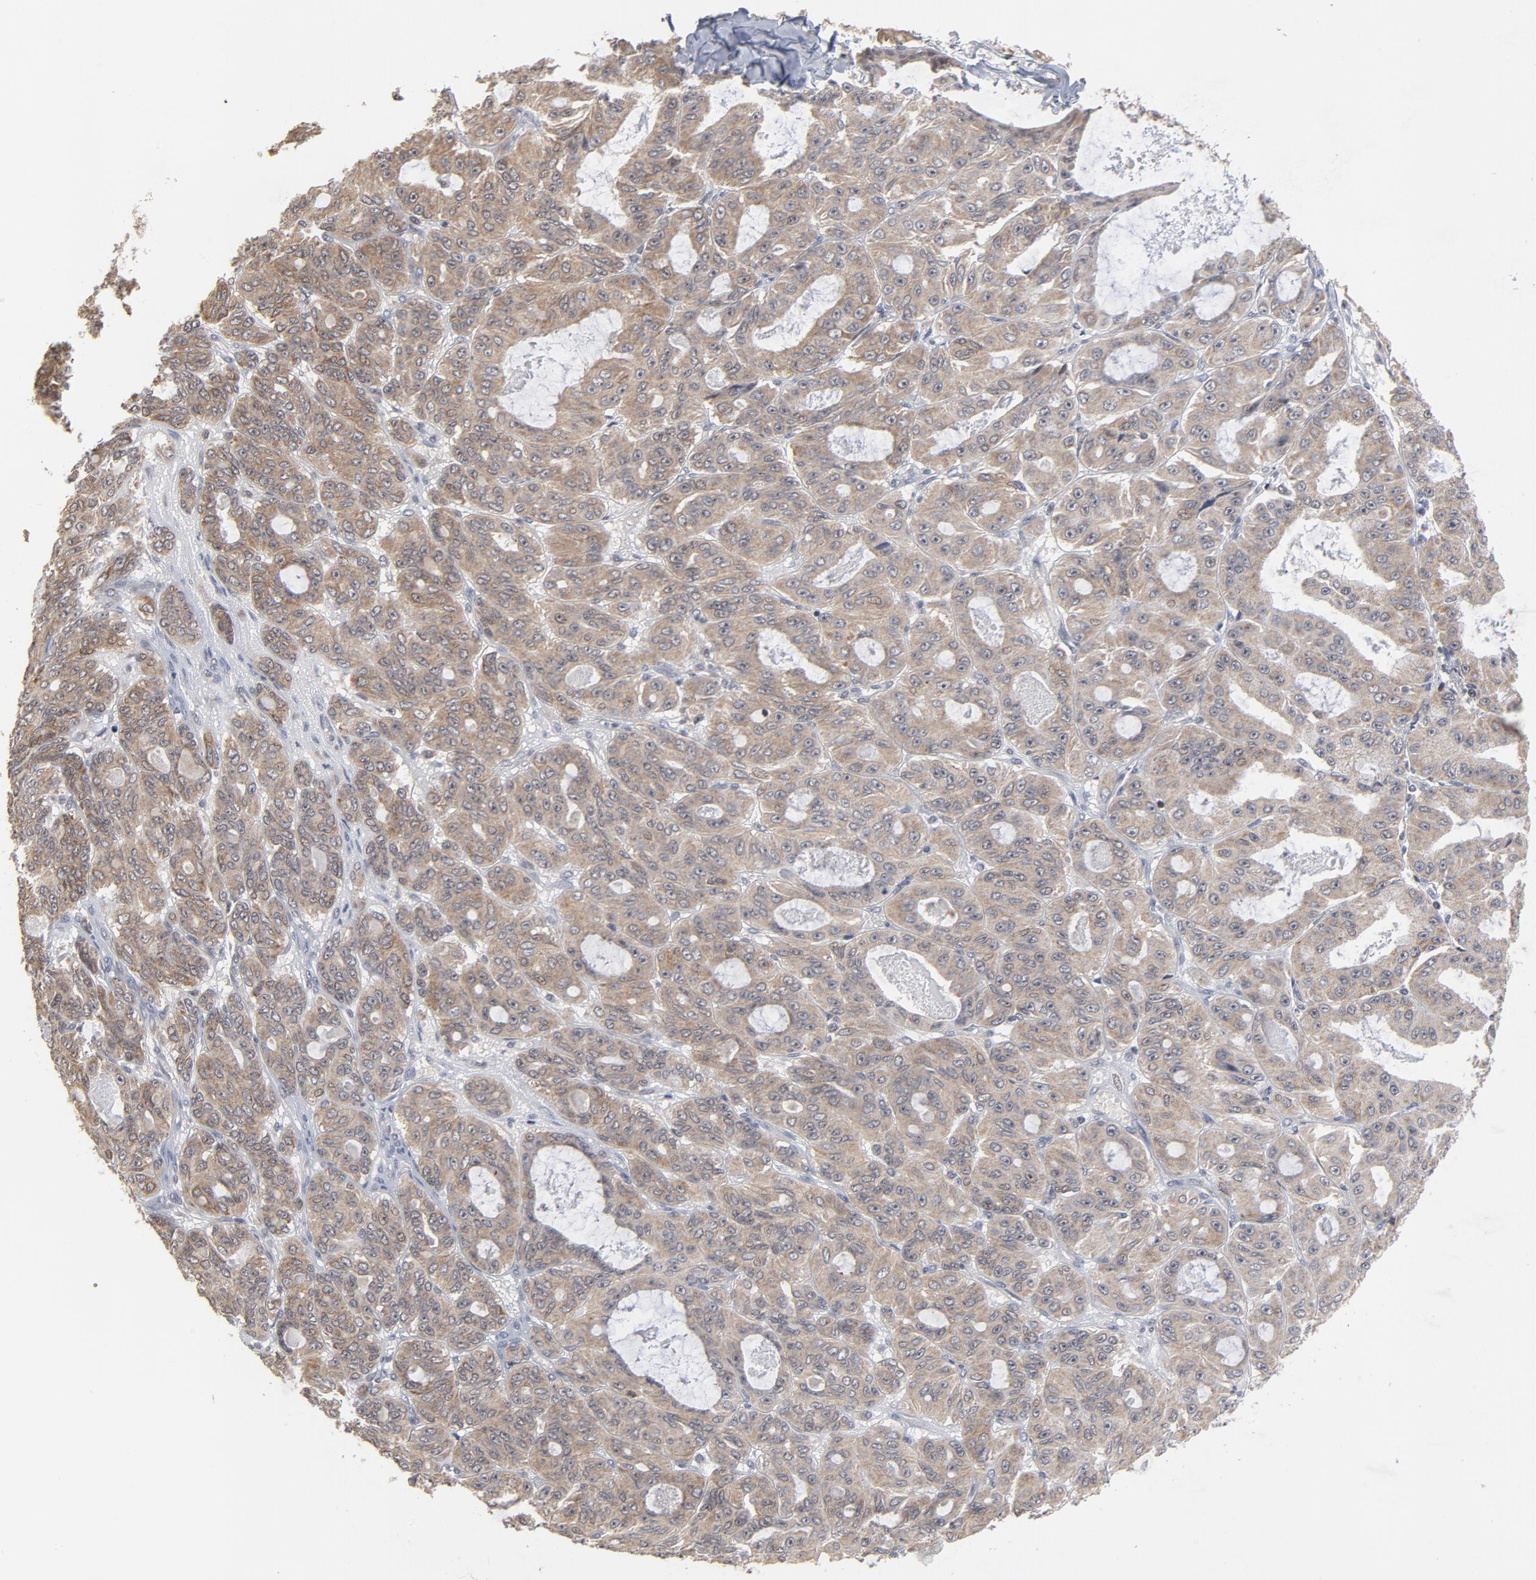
{"staining": {"intensity": "weak", "quantity": ">75%", "location": "cytoplasmic/membranous"}, "tissue": "ovarian cancer", "cell_type": "Tumor cells", "image_type": "cancer", "snomed": [{"axis": "morphology", "description": "Carcinoma, endometroid"}, {"axis": "topography", "description": "Ovary"}], "caption": "IHC histopathology image of human ovarian endometroid carcinoma stained for a protein (brown), which reveals low levels of weak cytoplasmic/membranous staining in about >75% of tumor cells.", "gene": "ARIH1", "patient": {"sex": "female", "age": 61}}